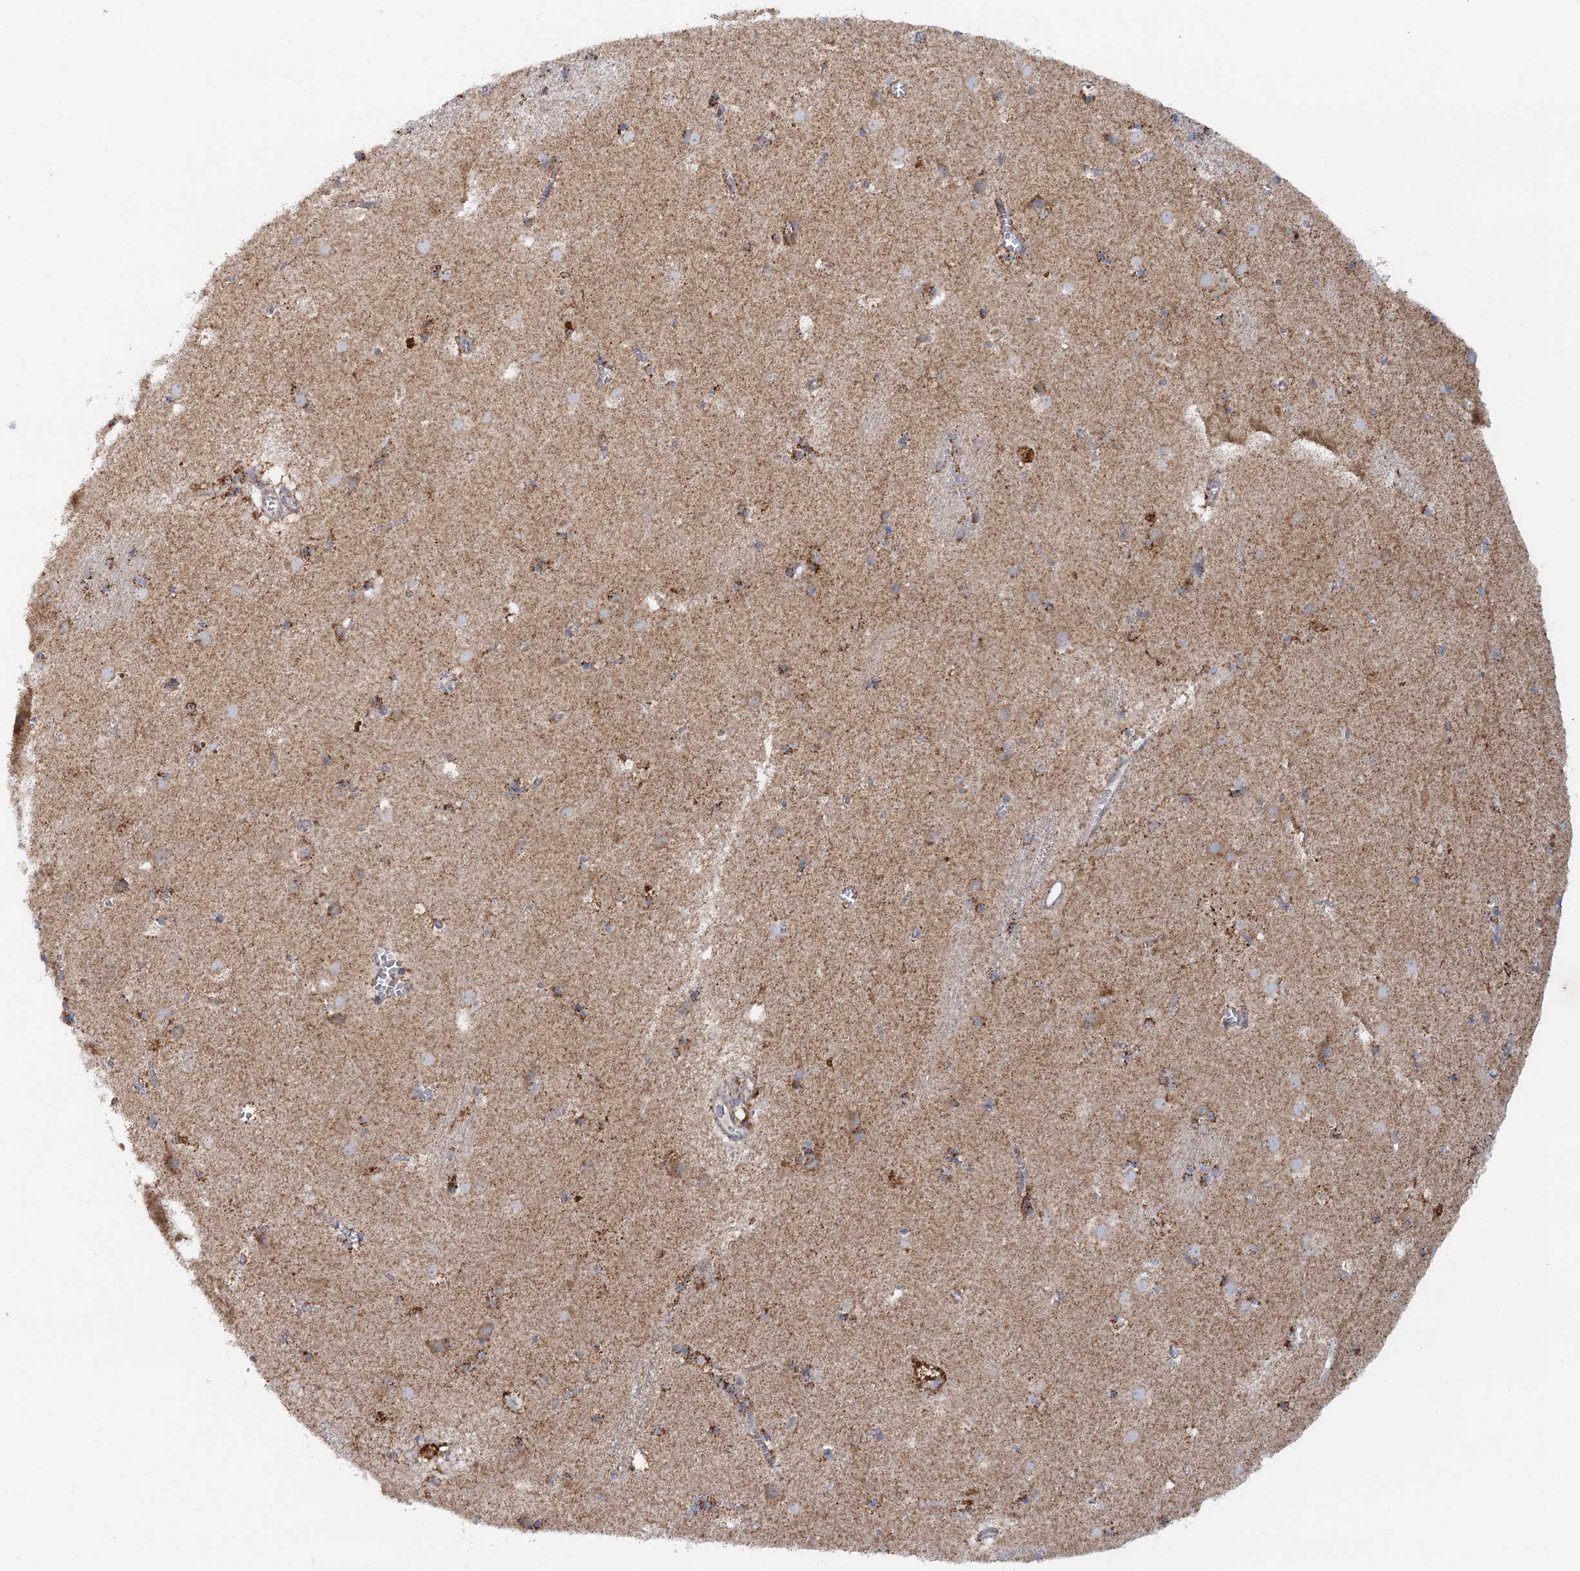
{"staining": {"intensity": "moderate", "quantity": "25%-75%", "location": "cytoplasmic/membranous"}, "tissue": "caudate", "cell_type": "Glial cells", "image_type": "normal", "snomed": [{"axis": "morphology", "description": "Normal tissue, NOS"}, {"axis": "topography", "description": "Lateral ventricle wall"}], "caption": "Human caudate stained for a protein (brown) demonstrates moderate cytoplasmic/membranous positive staining in about 25%-75% of glial cells.", "gene": "TAS1R1", "patient": {"sex": "male", "age": 70}}